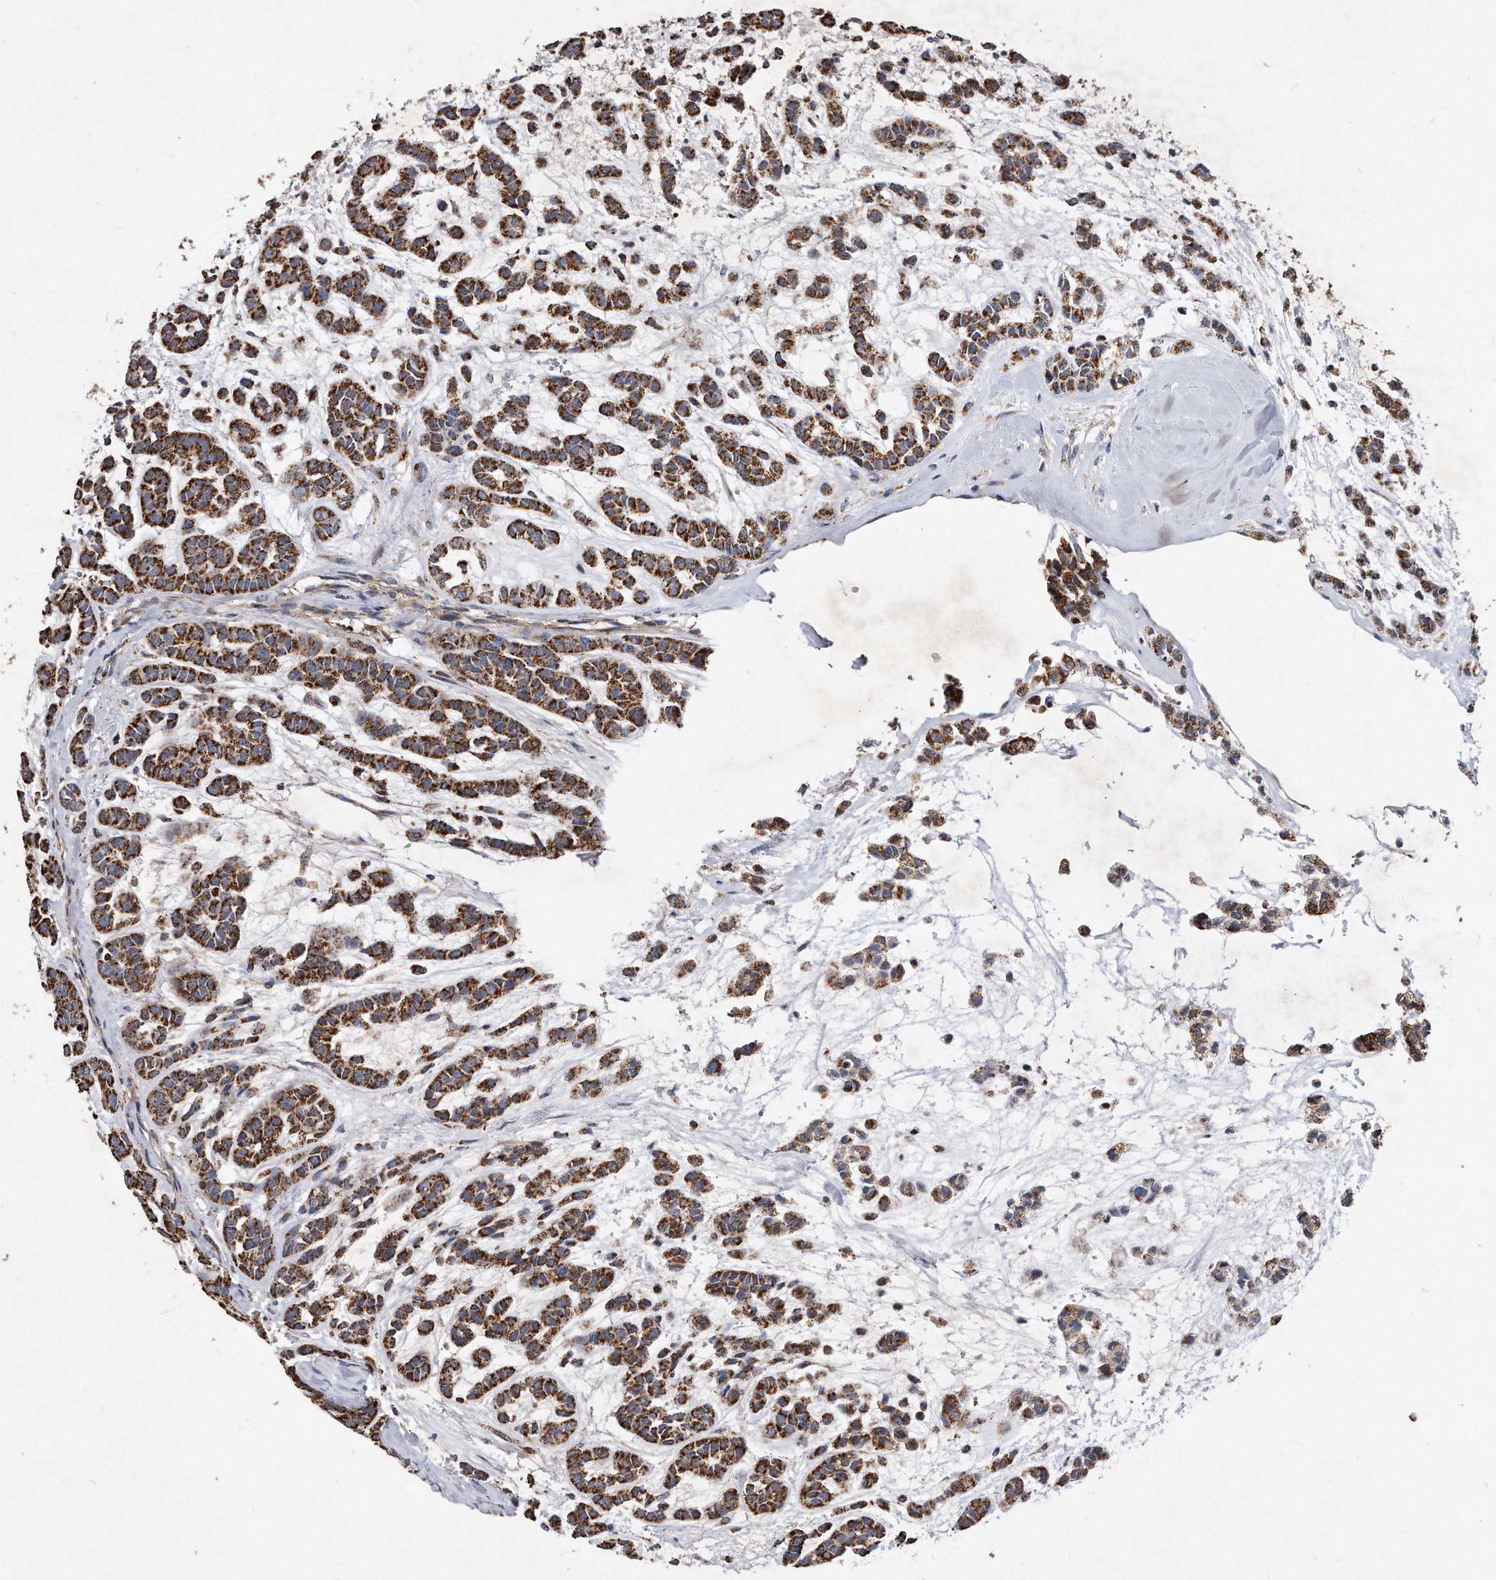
{"staining": {"intensity": "strong", "quantity": ">75%", "location": "cytoplasmic/membranous"}, "tissue": "head and neck cancer", "cell_type": "Tumor cells", "image_type": "cancer", "snomed": [{"axis": "morphology", "description": "Adenocarcinoma, NOS"}, {"axis": "morphology", "description": "Adenoma, NOS"}, {"axis": "topography", "description": "Head-Neck"}], "caption": "Immunohistochemistry (IHC) staining of head and neck adenocarcinoma, which demonstrates high levels of strong cytoplasmic/membranous expression in about >75% of tumor cells indicating strong cytoplasmic/membranous protein staining. The staining was performed using DAB (3,3'-diaminobenzidine) (brown) for protein detection and nuclei were counterstained in hematoxylin (blue).", "gene": "PPP5C", "patient": {"sex": "female", "age": 55}}